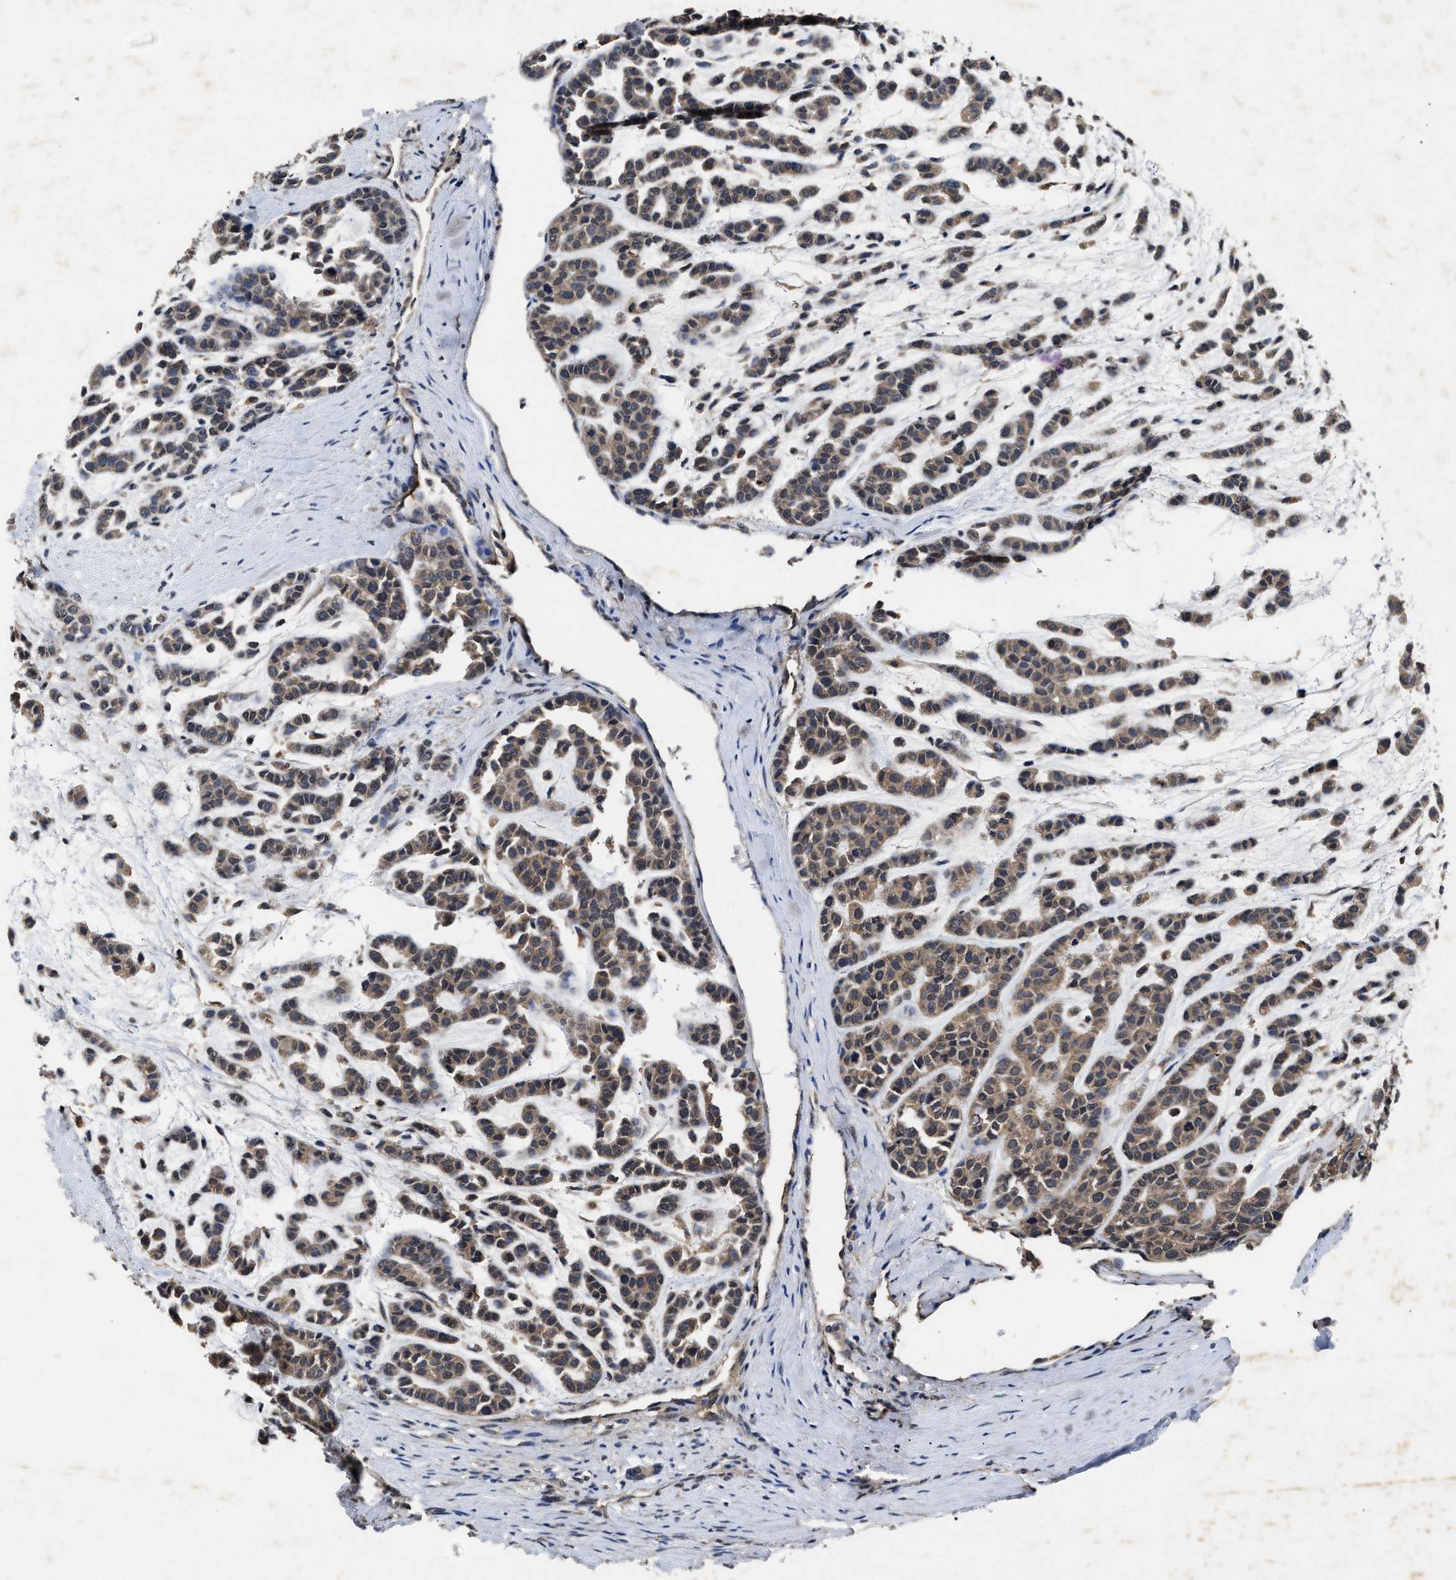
{"staining": {"intensity": "moderate", "quantity": ">75%", "location": "cytoplasmic/membranous"}, "tissue": "head and neck cancer", "cell_type": "Tumor cells", "image_type": "cancer", "snomed": [{"axis": "morphology", "description": "Adenocarcinoma, NOS"}, {"axis": "morphology", "description": "Adenoma, NOS"}, {"axis": "topography", "description": "Head-Neck"}], "caption": "This photomicrograph exhibits IHC staining of head and neck cancer (adenoma), with medium moderate cytoplasmic/membranous positivity in approximately >75% of tumor cells.", "gene": "PDAP1", "patient": {"sex": "female", "age": 55}}